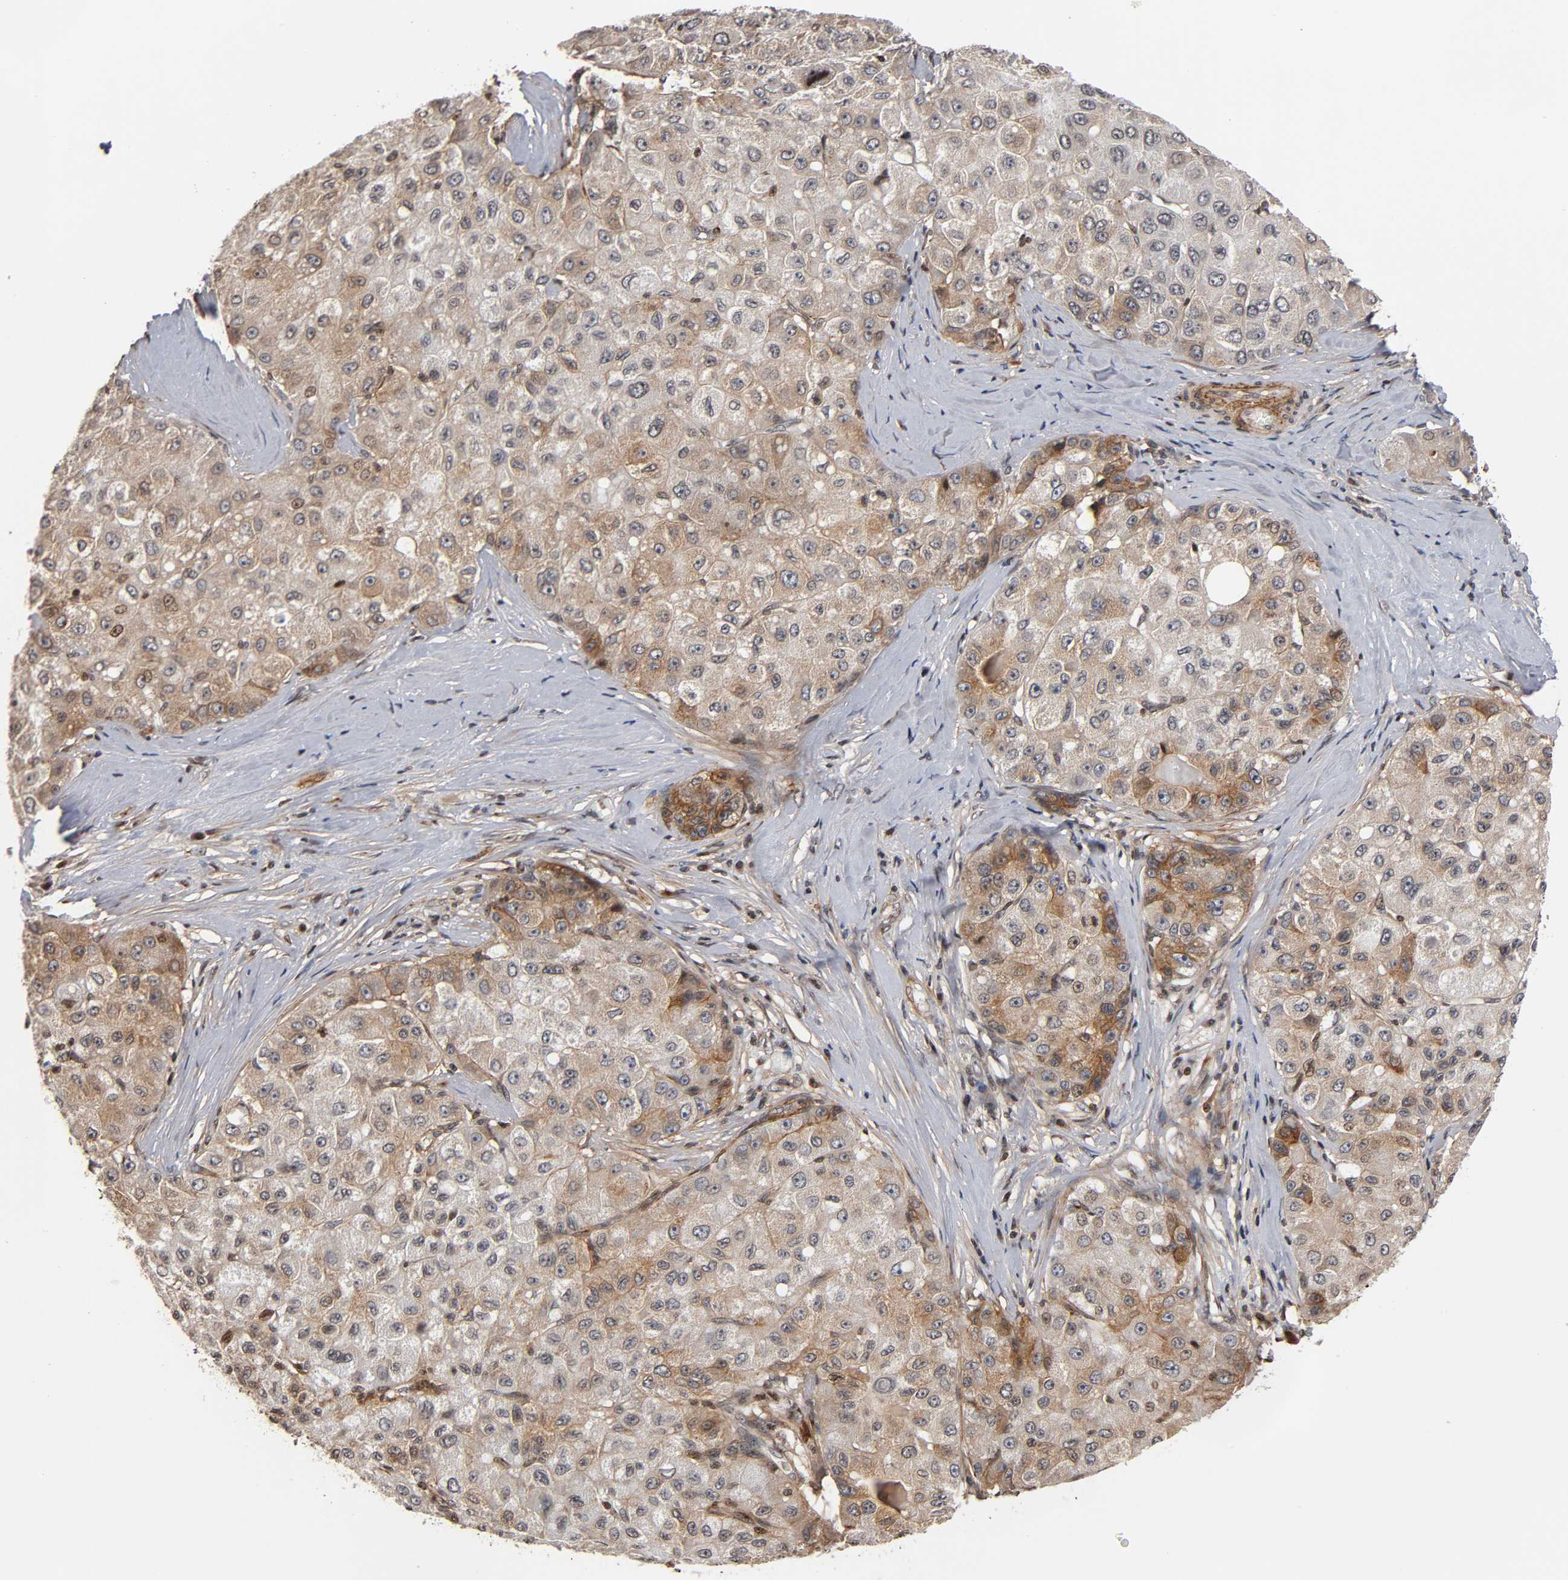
{"staining": {"intensity": "weak", "quantity": ">75%", "location": "cytoplasmic/membranous"}, "tissue": "liver cancer", "cell_type": "Tumor cells", "image_type": "cancer", "snomed": [{"axis": "morphology", "description": "Carcinoma, Hepatocellular, NOS"}, {"axis": "topography", "description": "Liver"}], "caption": "Immunohistochemistry (IHC) of liver hepatocellular carcinoma displays low levels of weak cytoplasmic/membranous expression in approximately >75% of tumor cells. The staining is performed using DAB (3,3'-diaminobenzidine) brown chromogen to label protein expression. The nuclei are counter-stained blue using hematoxylin.", "gene": "ITGAV", "patient": {"sex": "male", "age": 80}}